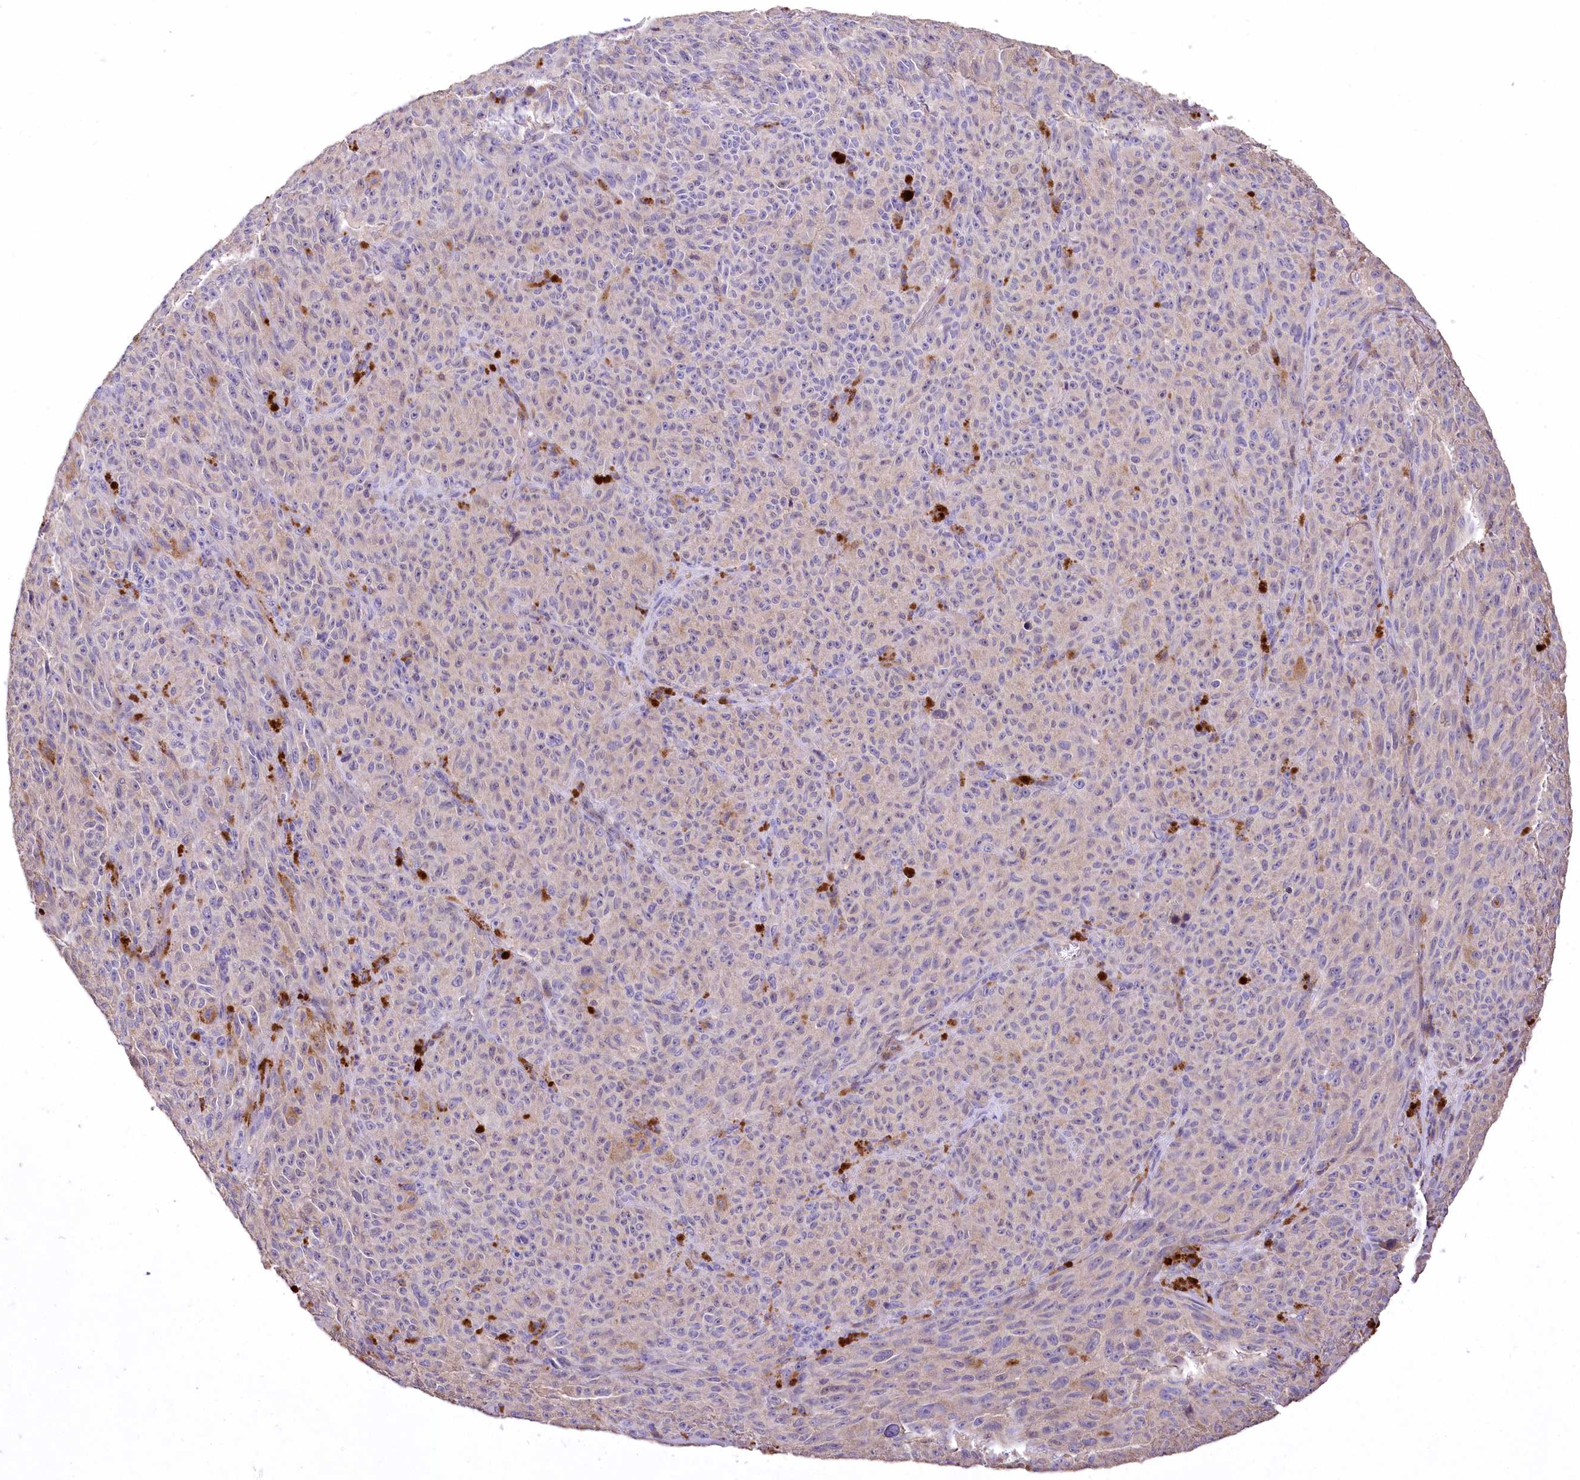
{"staining": {"intensity": "negative", "quantity": "none", "location": "none"}, "tissue": "melanoma", "cell_type": "Tumor cells", "image_type": "cancer", "snomed": [{"axis": "morphology", "description": "Malignant melanoma, NOS"}, {"axis": "topography", "description": "Skin"}], "caption": "Immunohistochemistry of human melanoma demonstrates no staining in tumor cells.", "gene": "PCYOX1L", "patient": {"sex": "female", "age": 82}}